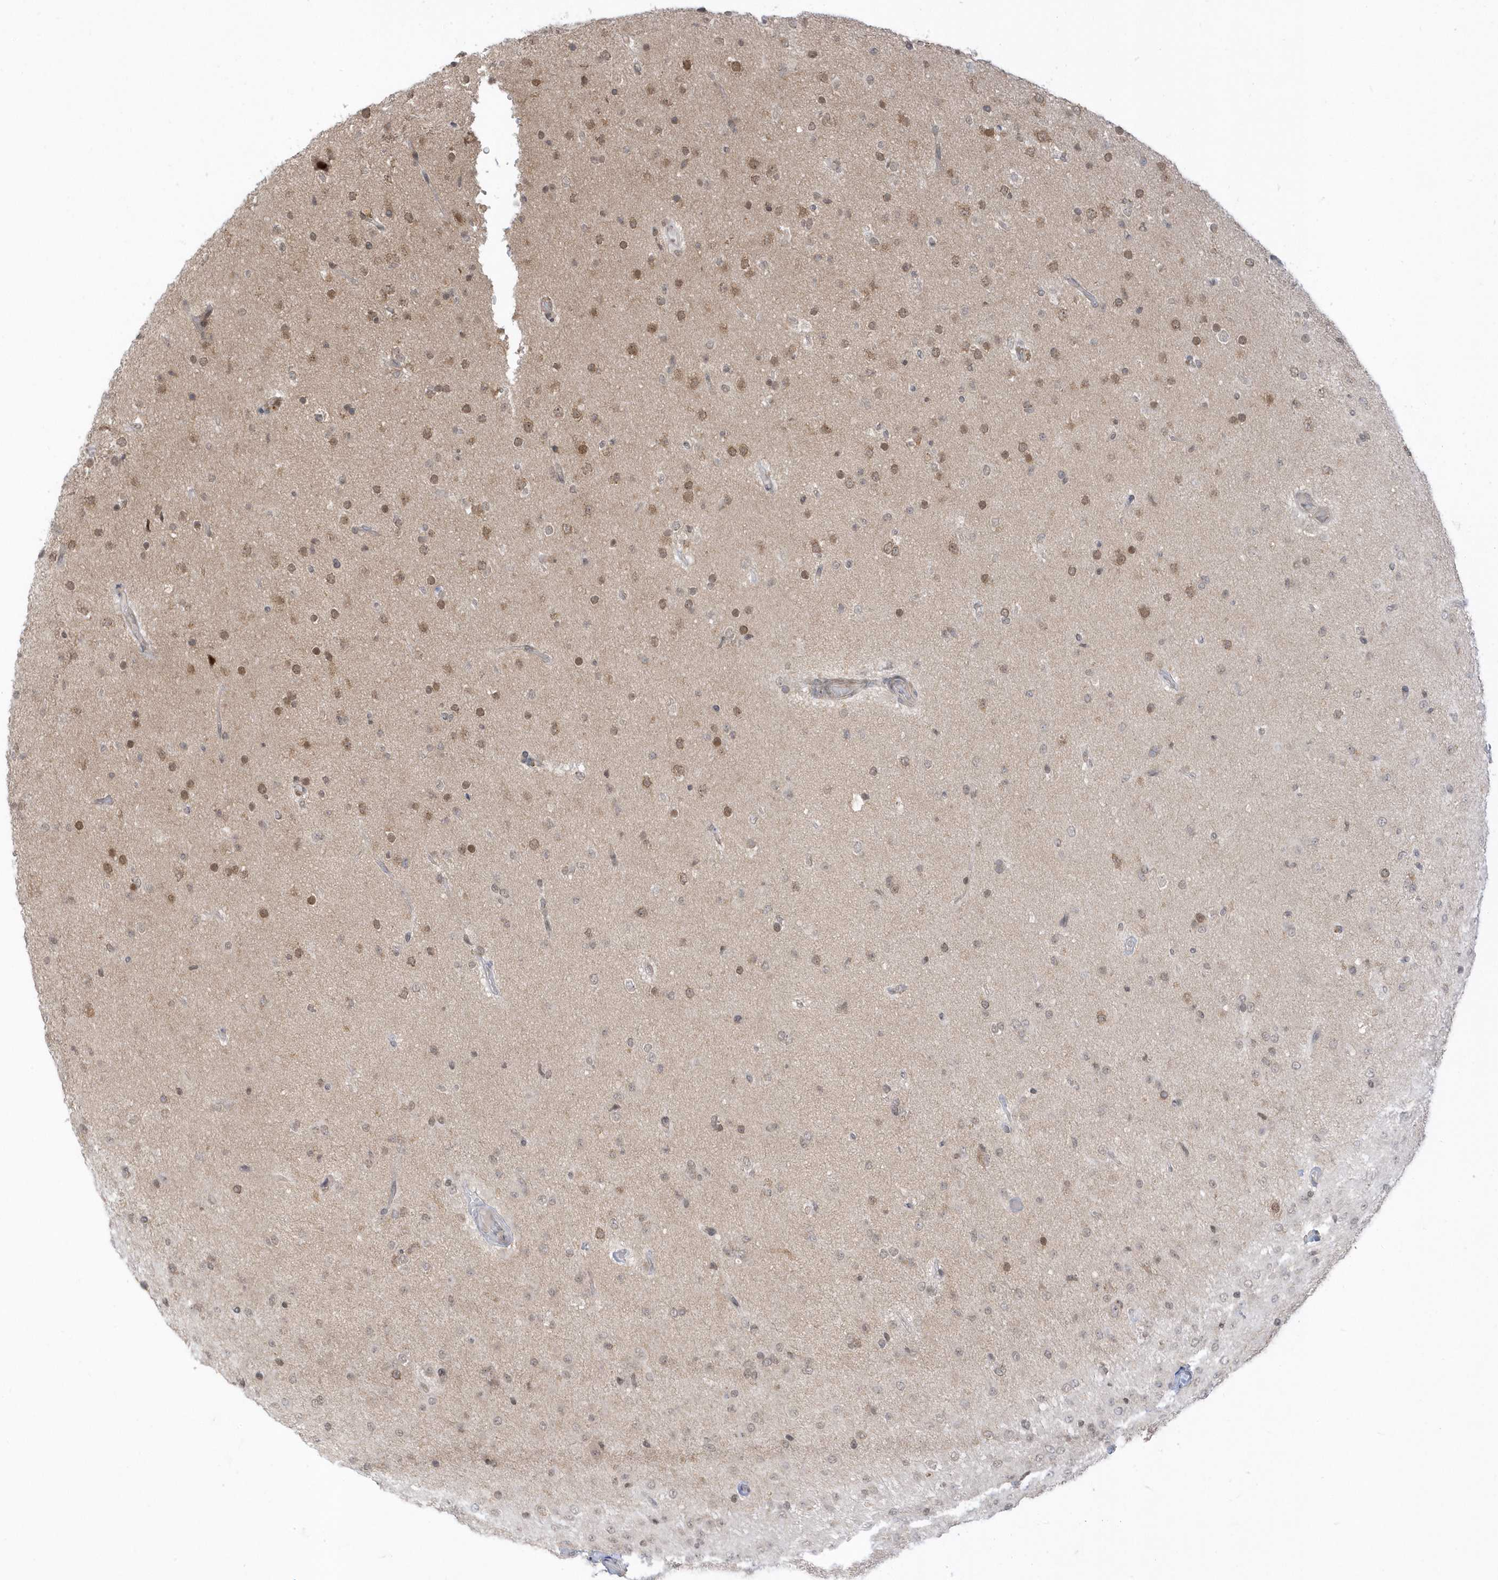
{"staining": {"intensity": "moderate", "quantity": "<25%", "location": "nuclear"}, "tissue": "glioma", "cell_type": "Tumor cells", "image_type": "cancer", "snomed": [{"axis": "morphology", "description": "Glioma, malignant, Low grade"}, {"axis": "topography", "description": "Brain"}], "caption": "IHC photomicrograph of neoplastic tissue: malignant low-grade glioma stained using immunohistochemistry displays low levels of moderate protein expression localized specifically in the nuclear of tumor cells, appearing as a nuclear brown color.", "gene": "USP53", "patient": {"sex": "male", "age": 65}}